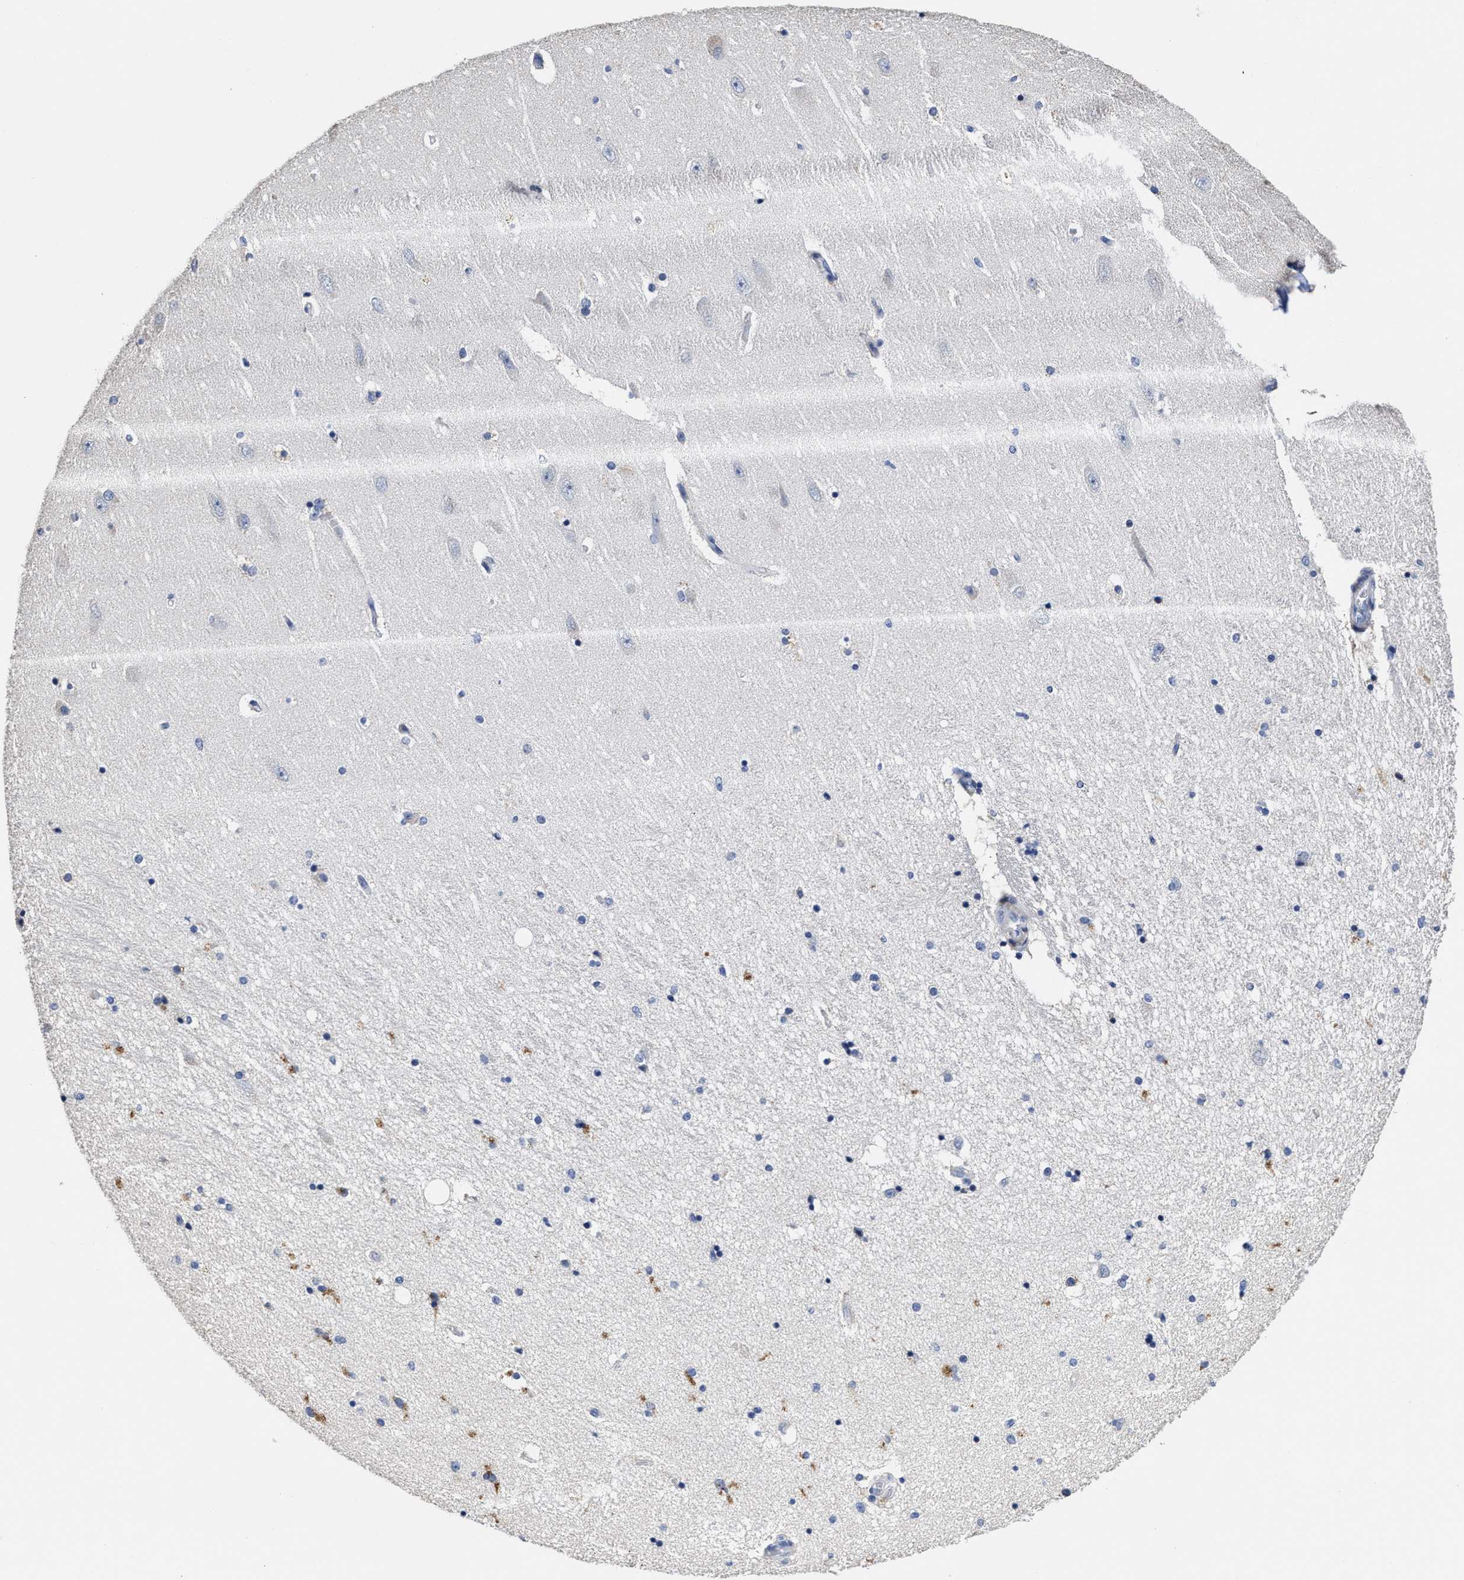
{"staining": {"intensity": "negative", "quantity": "none", "location": "none"}, "tissue": "hippocampus", "cell_type": "Glial cells", "image_type": "normal", "snomed": [{"axis": "morphology", "description": "Normal tissue, NOS"}, {"axis": "topography", "description": "Hippocampus"}], "caption": "A photomicrograph of hippocampus stained for a protein shows no brown staining in glial cells.", "gene": "ZFAT", "patient": {"sex": "female", "age": 54}}